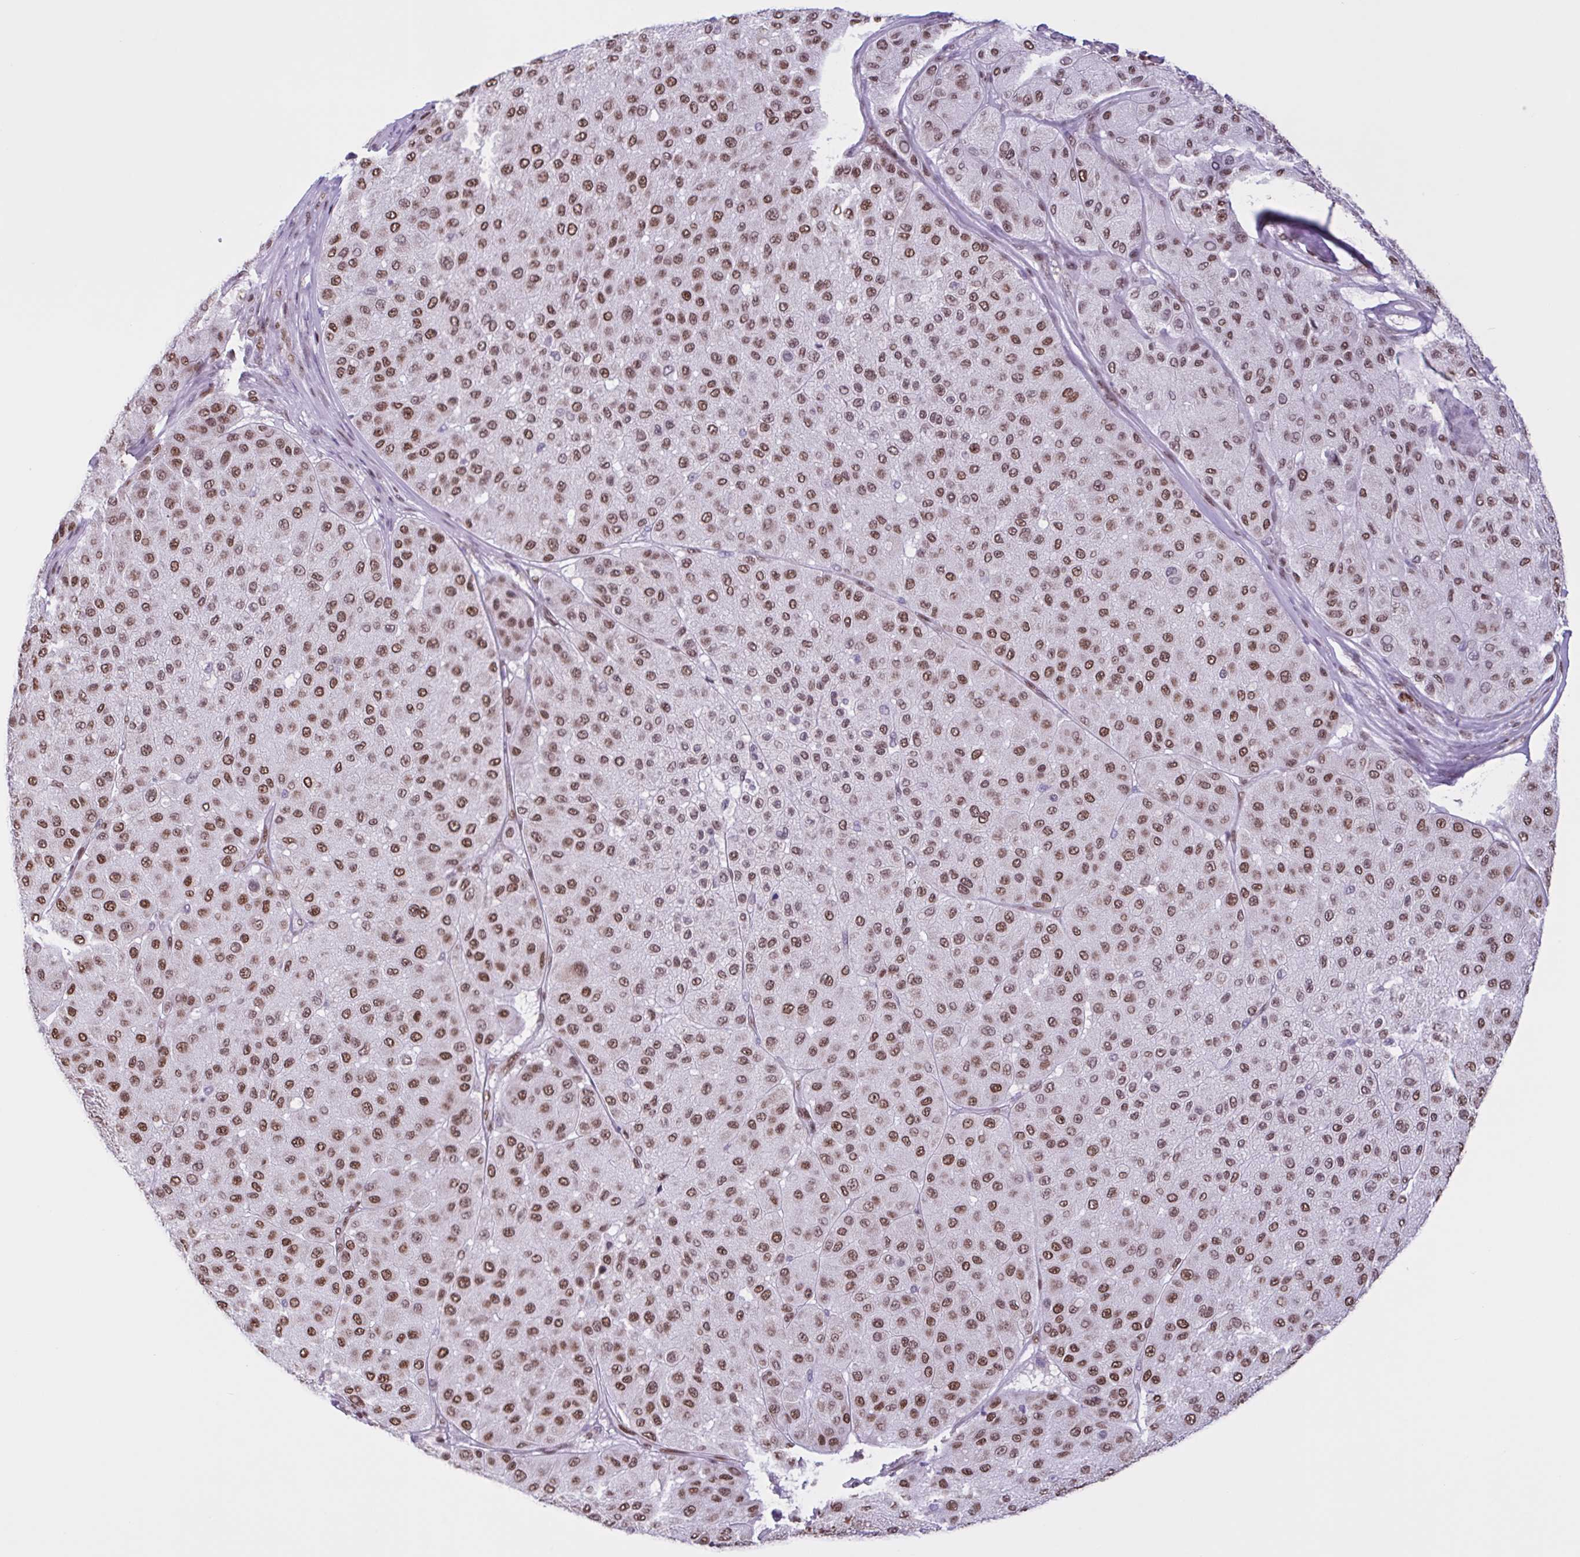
{"staining": {"intensity": "moderate", "quantity": ">75%", "location": "nuclear"}, "tissue": "melanoma", "cell_type": "Tumor cells", "image_type": "cancer", "snomed": [{"axis": "morphology", "description": "Malignant melanoma, Metastatic site"}, {"axis": "topography", "description": "Smooth muscle"}], "caption": "Protein expression analysis of melanoma displays moderate nuclear staining in approximately >75% of tumor cells.", "gene": "TIMM21", "patient": {"sex": "male", "age": 41}}